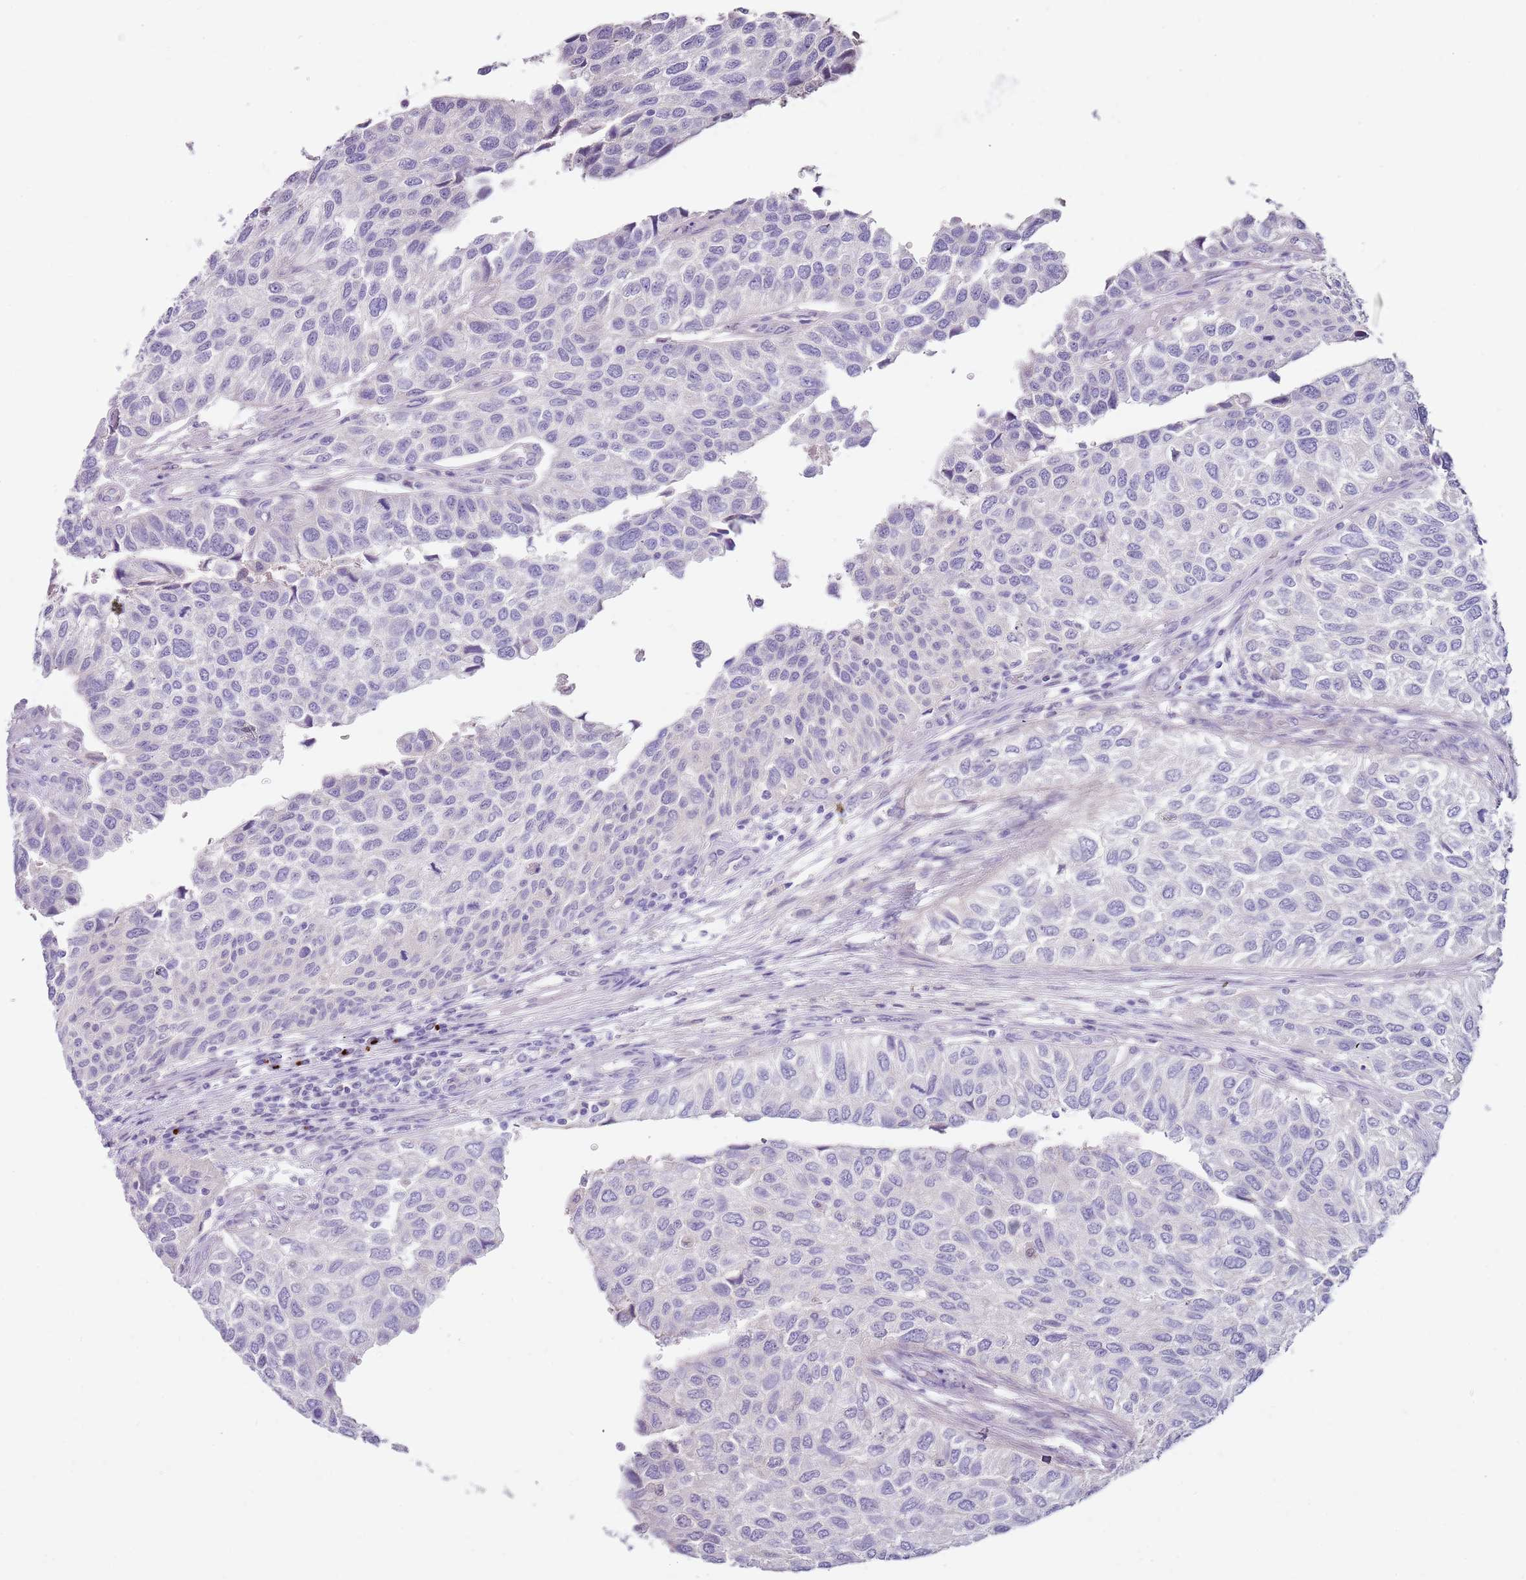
{"staining": {"intensity": "negative", "quantity": "none", "location": "none"}, "tissue": "urothelial cancer", "cell_type": "Tumor cells", "image_type": "cancer", "snomed": [{"axis": "morphology", "description": "Urothelial carcinoma, NOS"}, {"axis": "topography", "description": "Urinary bladder"}], "caption": "Tumor cells are negative for protein expression in human urothelial cancer. The staining is performed using DAB (3,3'-diaminobenzidine) brown chromogen with nuclei counter-stained in using hematoxylin.", "gene": "C2CD3", "patient": {"sex": "male", "age": 55}}